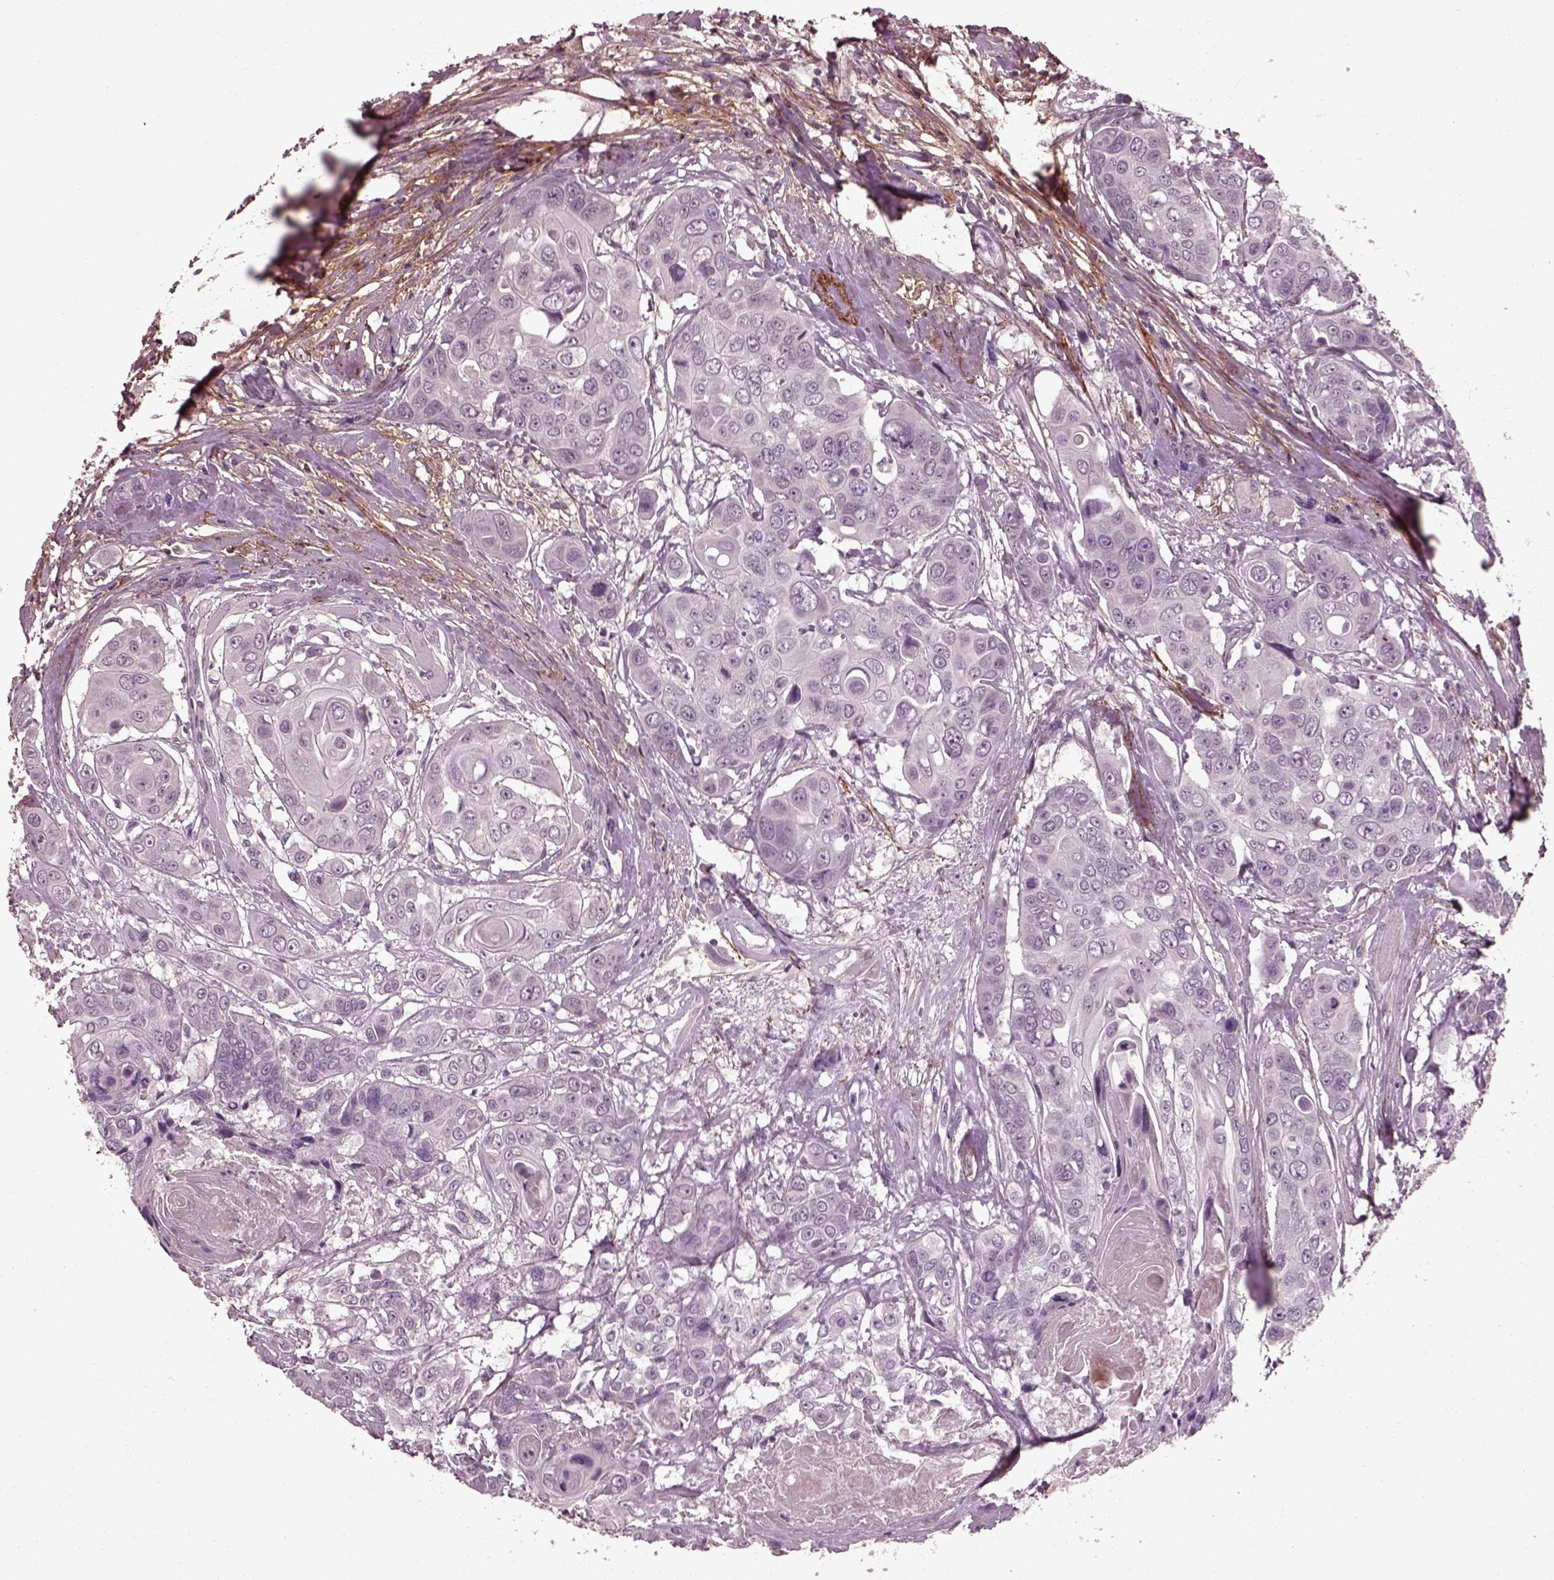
{"staining": {"intensity": "negative", "quantity": "none", "location": "none"}, "tissue": "head and neck cancer", "cell_type": "Tumor cells", "image_type": "cancer", "snomed": [{"axis": "morphology", "description": "Squamous cell carcinoma, NOS"}, {"axis": "topography", "description": "Oral tissue"}, {"axis": "topography", "description": "Head-Neck"}], "caption": "IHC photomicrograph of squamous cell carcinoma (head and neck) stained for a protein (brown), which exhibits no positivity in tumor cells. (Stains: DAB (3,3'-diaminobenzidine) IHC with hematoxylin counter stain, Microscopy: brightfield microscopy at high magnification).", "gene": "EFEMP1", "patient": {"sex": "male", "age": 56}}